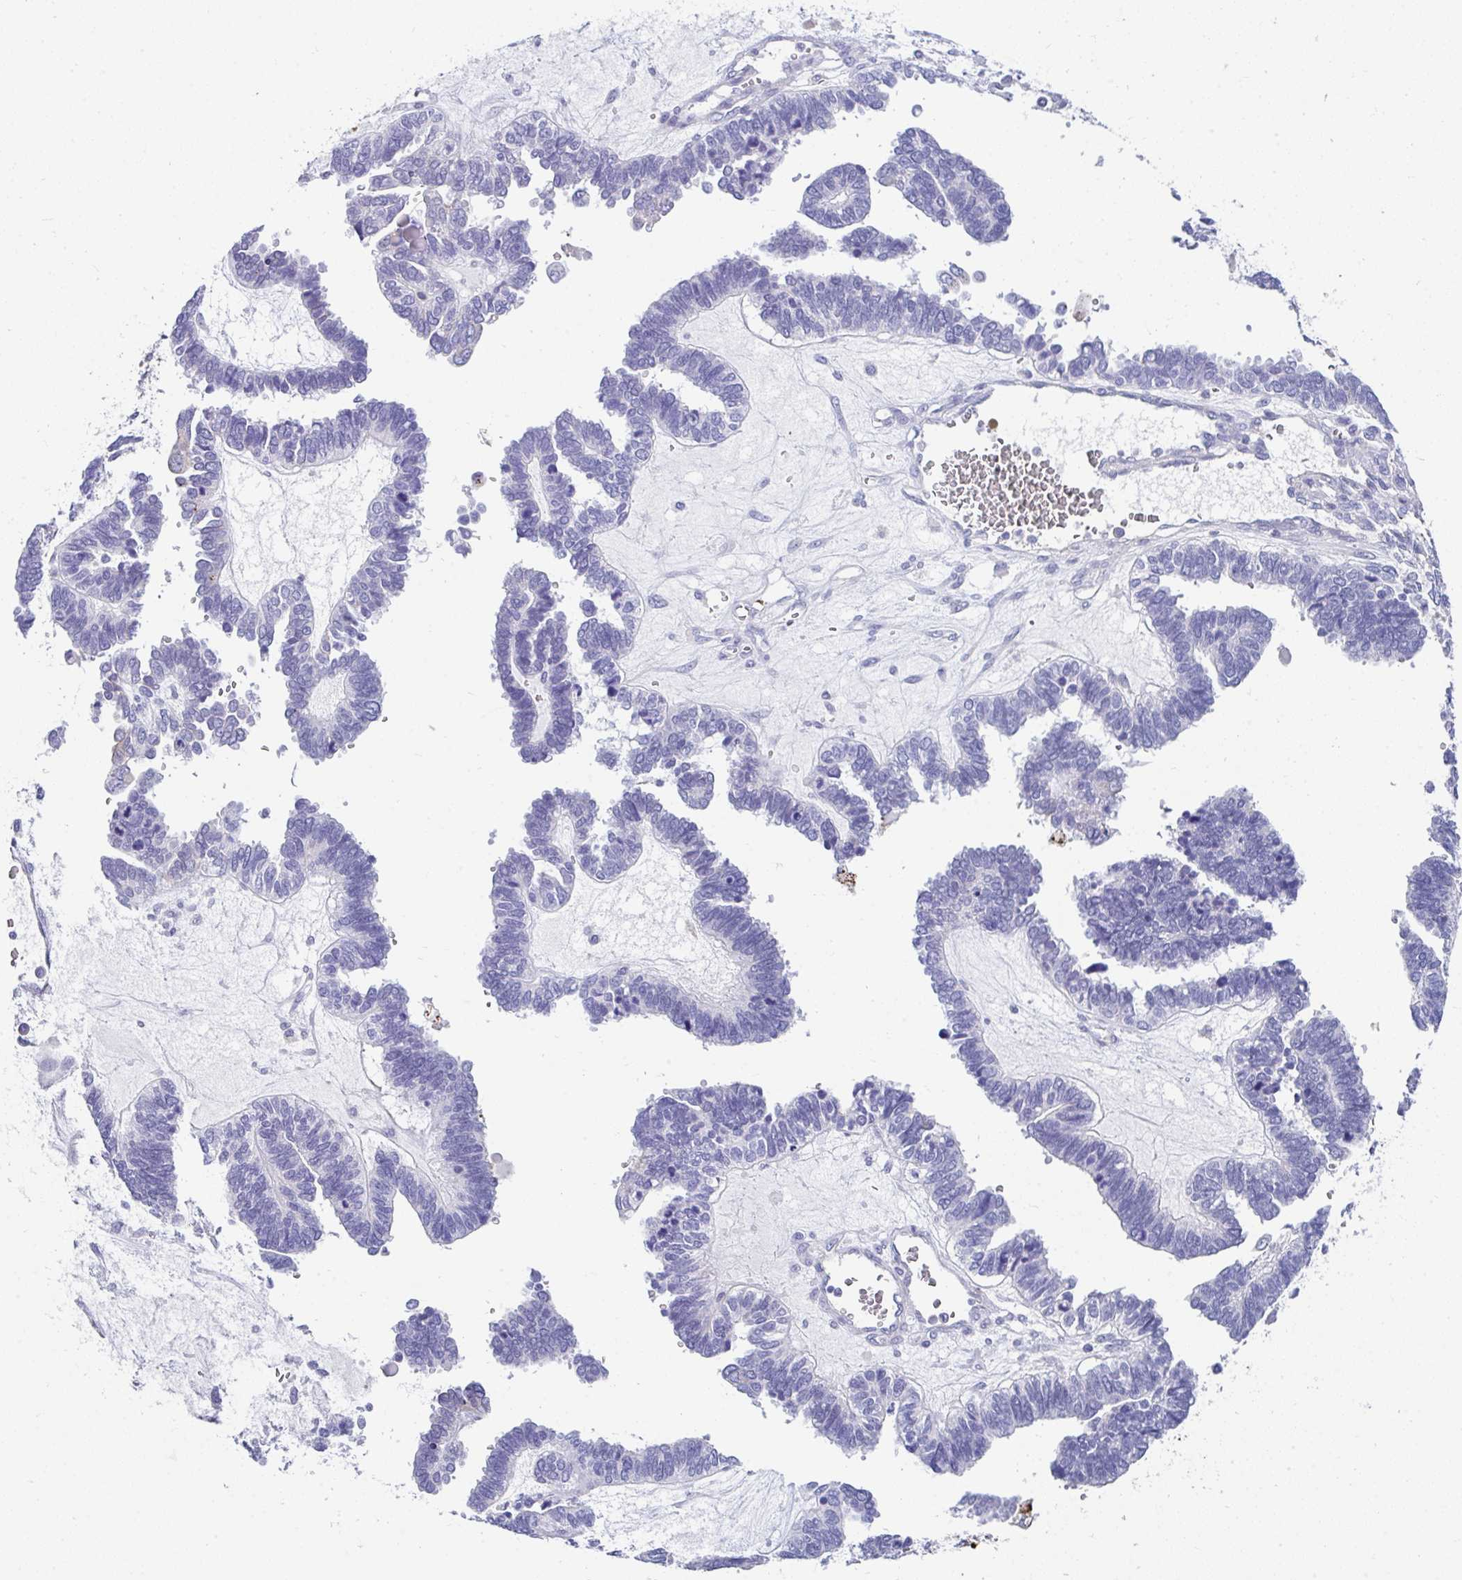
{"staining": {"intensity": "negative", "quantity": "none", "location": "none"}, "tissue": "ovarian cancer", "cell_type": "Tumor cells", "image_type": "cancer", "snomed": [{"axis": "morphology", "description": "Cystadenocarcinoma, serous, NOS"}, {"axis": "topography", "description": "Ovary"}], "caption": "Serous cystadenocarcinoma (ovarian) was stained to show a protein in brown. There is no significant staining in tumor cells. Brightfield microscopy of immunohistochemistry stained with DAB (brown) and hematoxylin (blue), captured at high magnification.", "gene": "ZNF33A", "patient": {"sex": "female", "age": 51}}